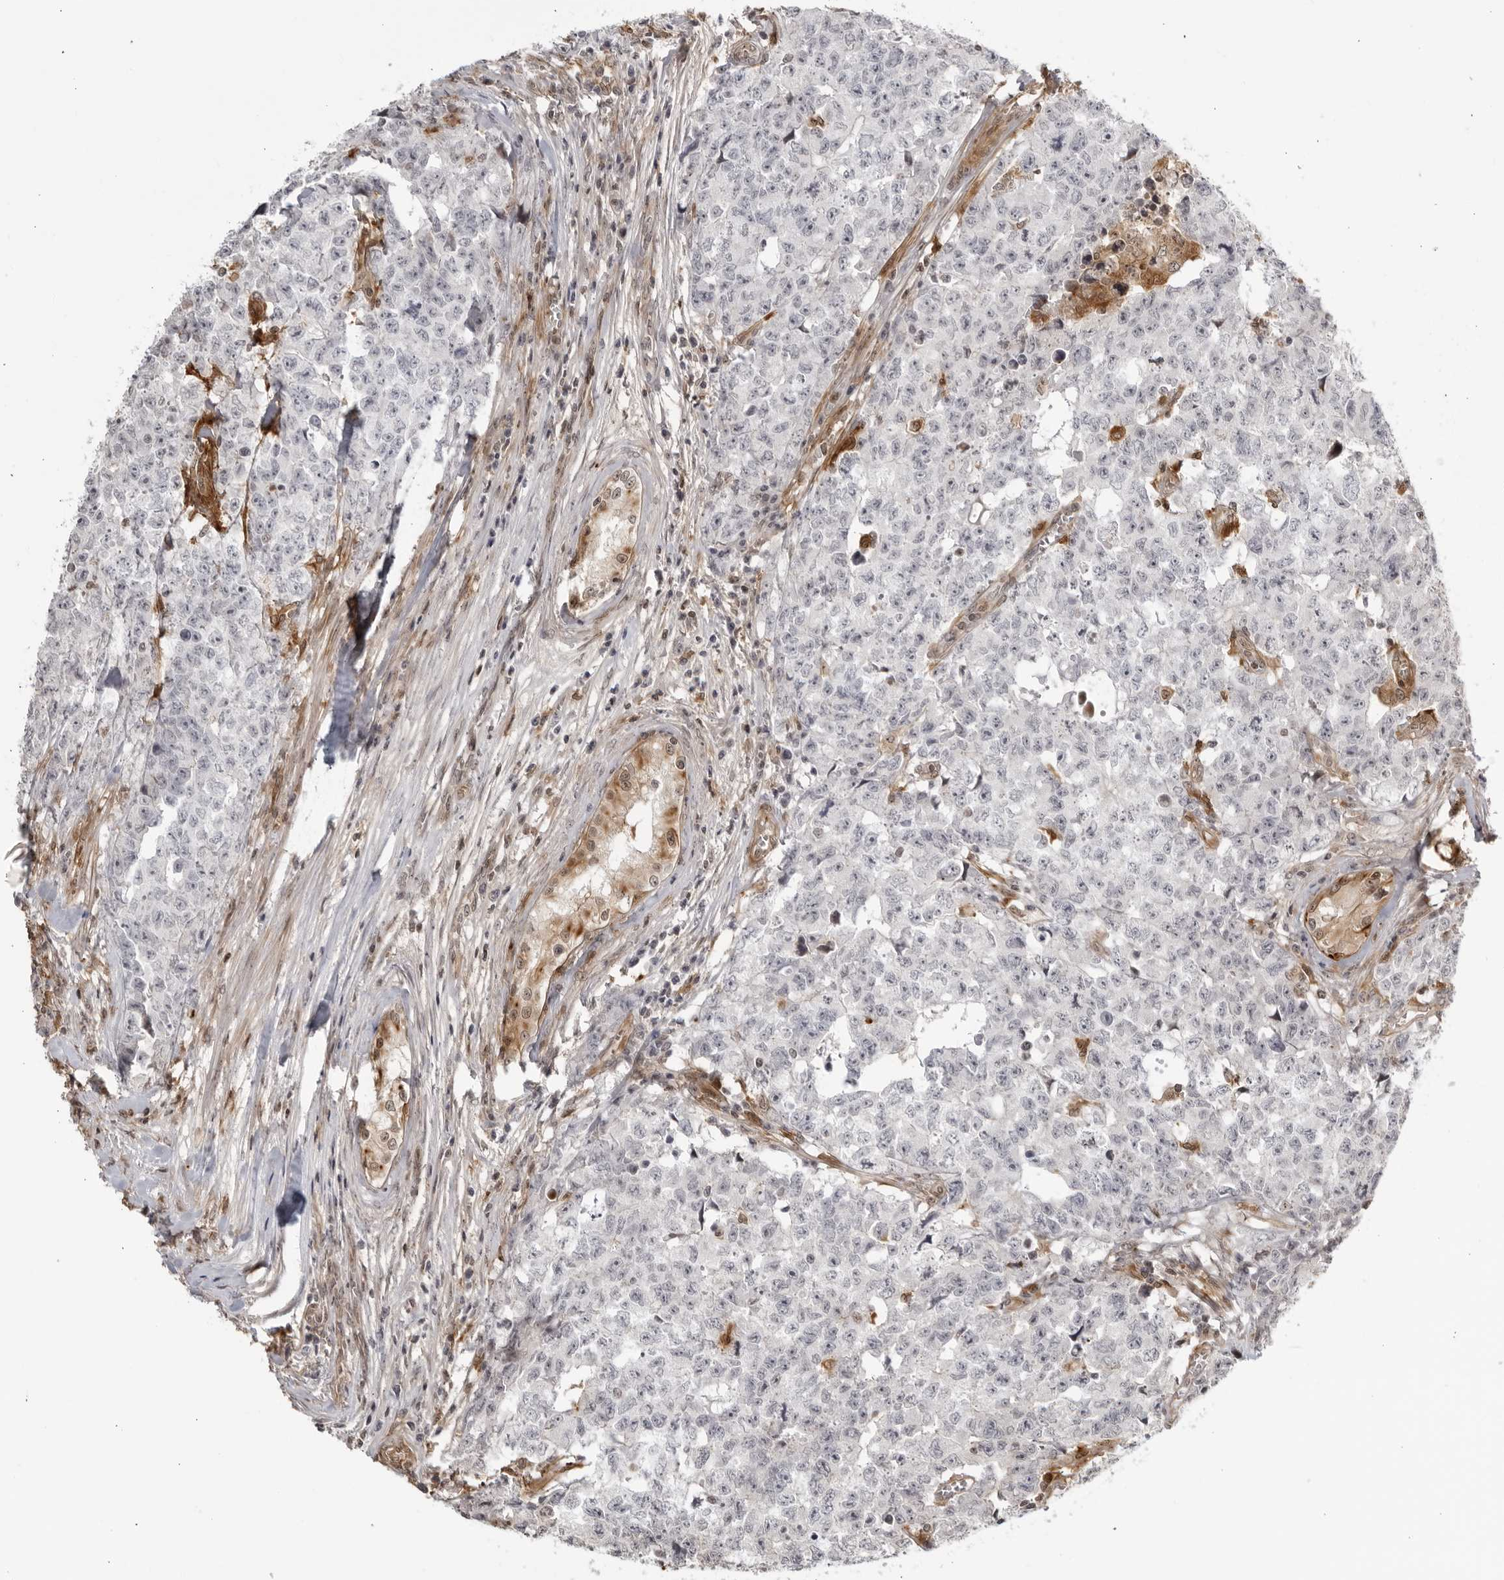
{"staining": {"intensity": "negative", "quantity": "none", "location": "none"}, "tissue": "testis cancer", "cell_type": "Tumor cells", "image_type": "cancer", "snomed": [{"axis": "morphology", "description": "Carcinoma, Embryonal, NOS"}, {"axis": "topography", "description": "Testis"}], "caption": "High magnification brightfield microscopy of embryonal carcinoma (testis) stained with DAB (brown) and counterstained with hematoxylin (blue): tumor cells show no significant expression.", "gene": "TCF21", "patient": {"sex": "male", "age": 28}}